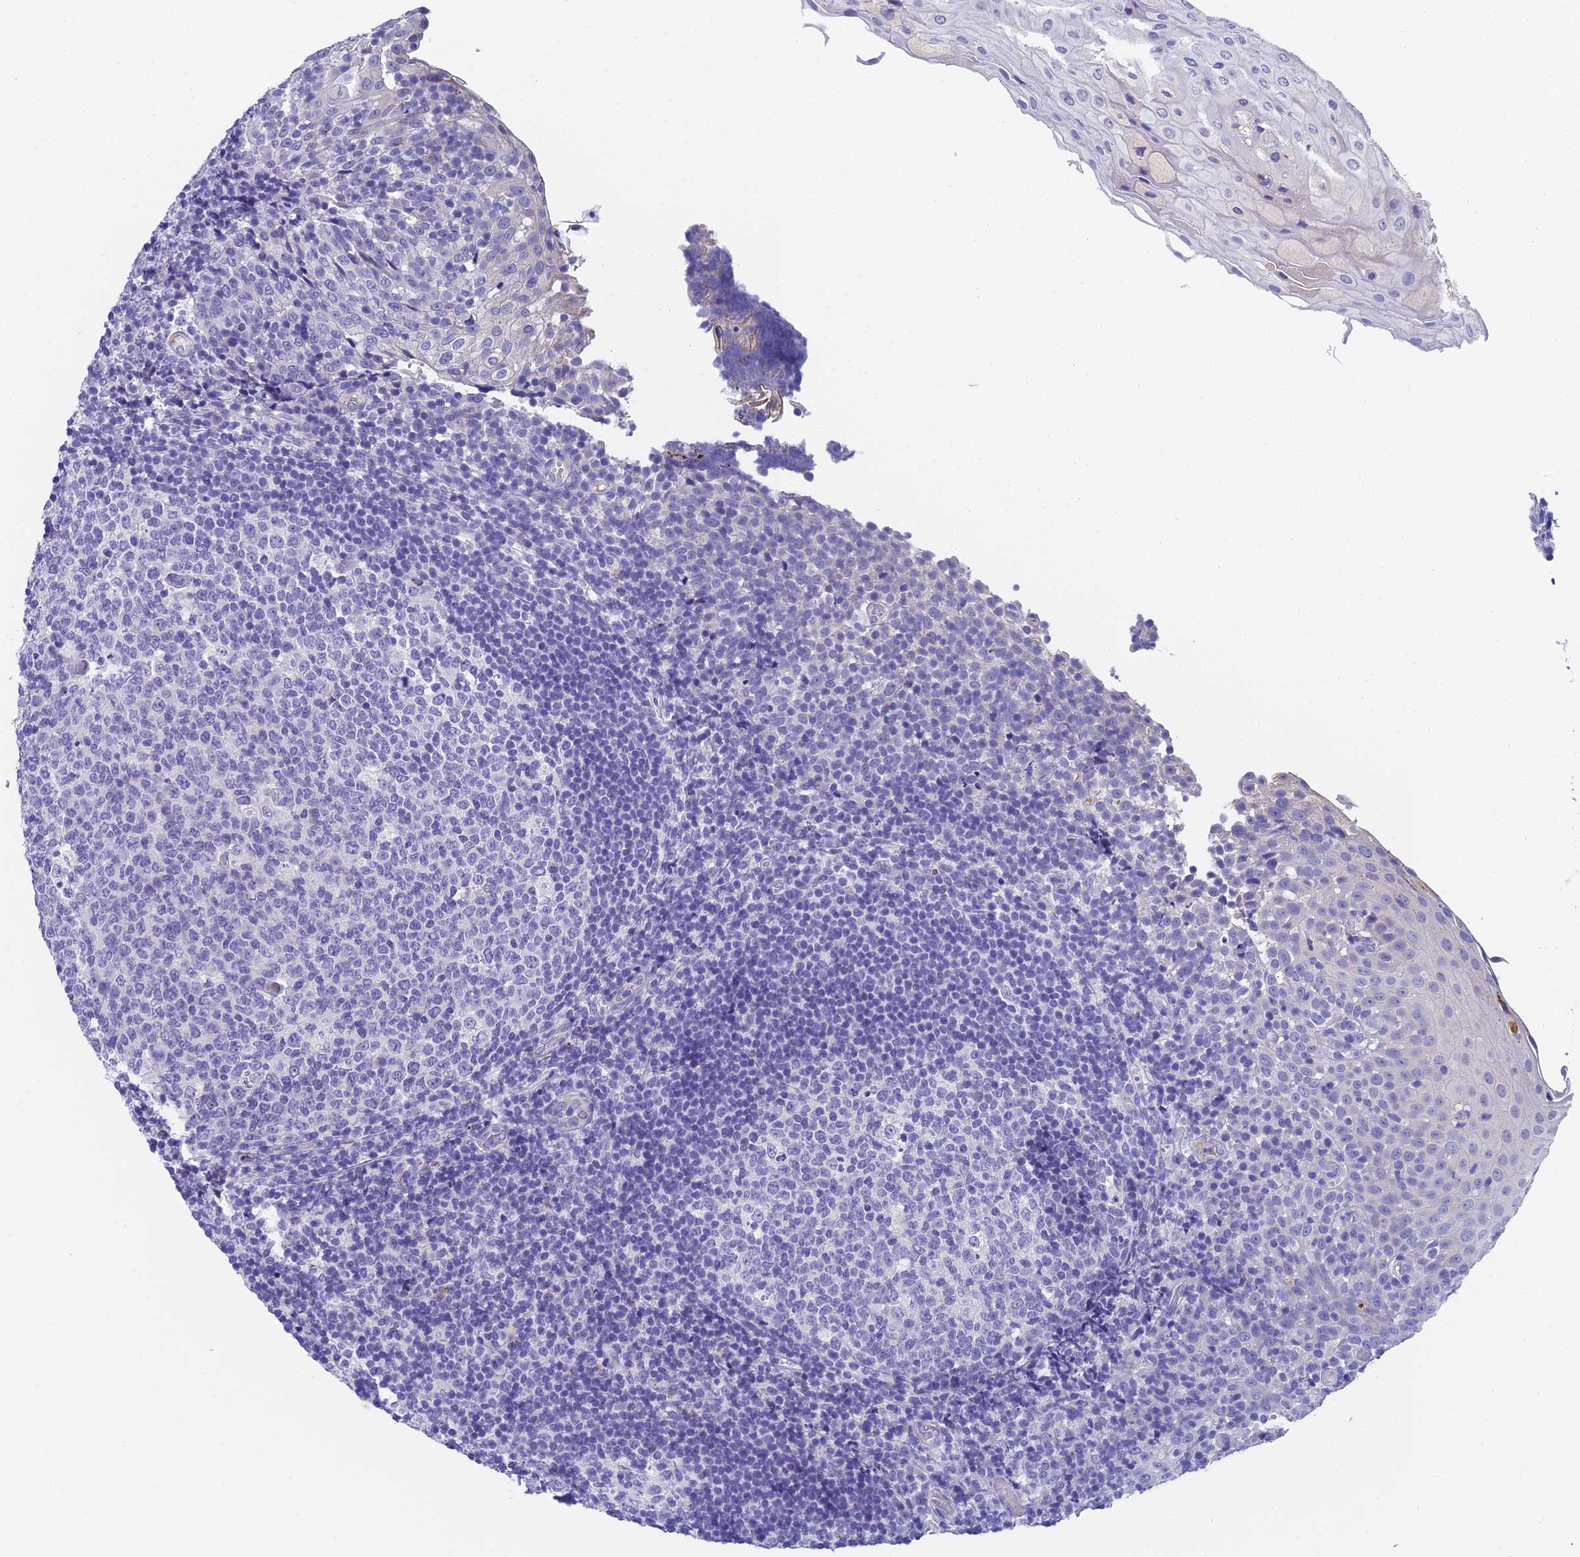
{"staining": {"intensity": "negative", "quantity": "none", "location": "none"}, "tissue": "tonsil", "cell_type": "Germinal center cells", "image_type": "normal", "snomed": [{"axis": "morphology", "description": "Normal tissue, NOS"}, {"axis": "topography", "description": "Tonsil"}], "caption": "High power microscopy image of an immunohistochemistry image of unremarkable tonsil, revealing no significant positivity in germinal center cells.", "gene": "ADAMTS13", "patient": {"sex": "female", "age": 19}}